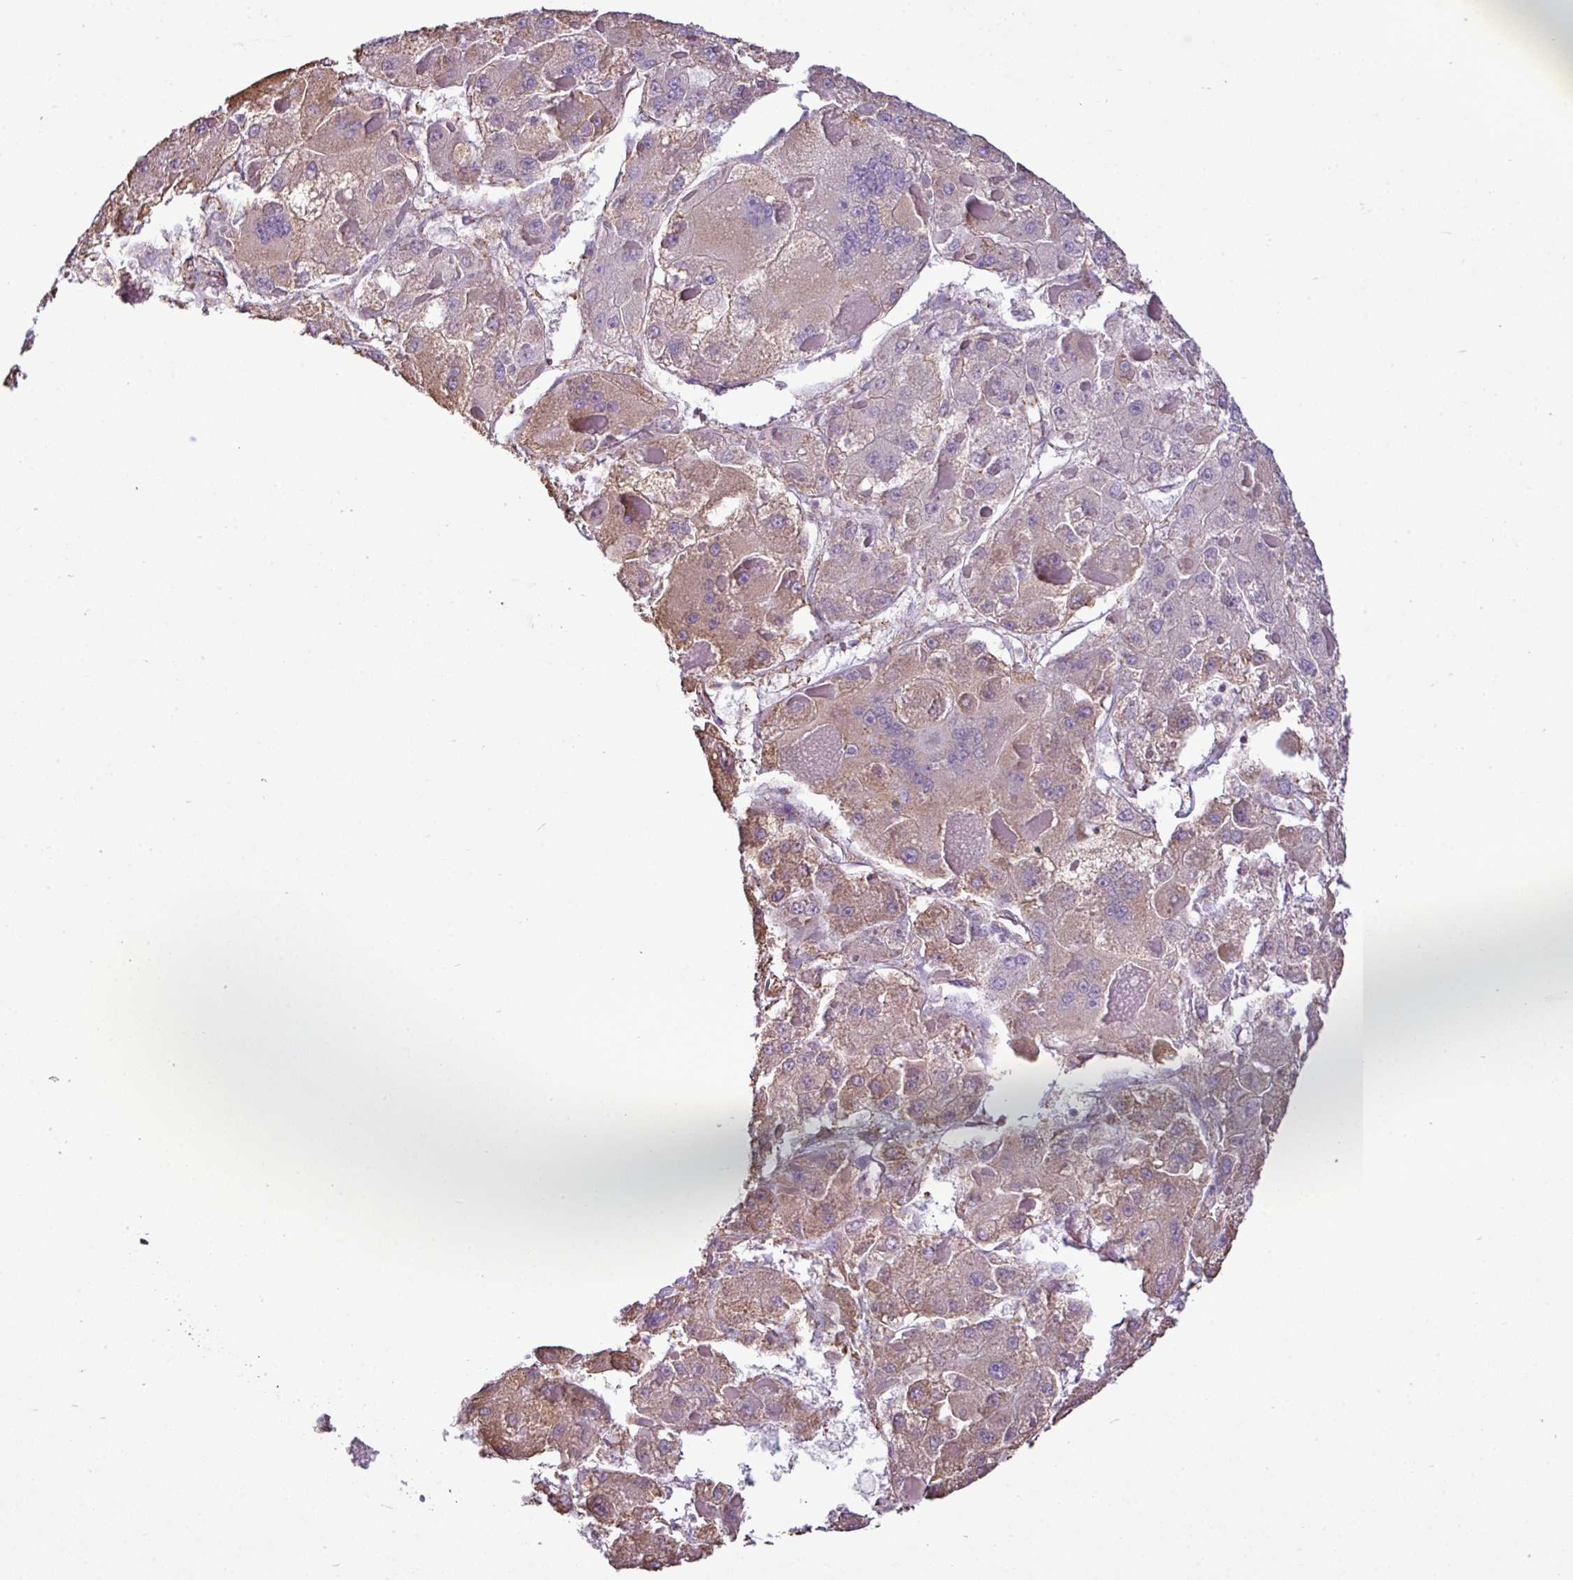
{"staining": {"intensity": "weak", "quantity": ">75%", "location": "cytoplasmic/membranous"}, "tissue": "liver cancer", "cell_type": "Tumor cells", "image_type": "cancer", "snomed": [{"axis": "morphology", "description": "Carcinoma, Hepatocellular, NOS"}, {"axis": "topography", "description": "Liver"}], "caption": "This histopathology image shows immunohistochemistry (IHC) staining of human liver cancer, with low weak cytoplasmic/membranous expression in about >75% of tumor cells.", "gene": "ZSCAN5A", "patient": {"sex": "female", "age": 73}}